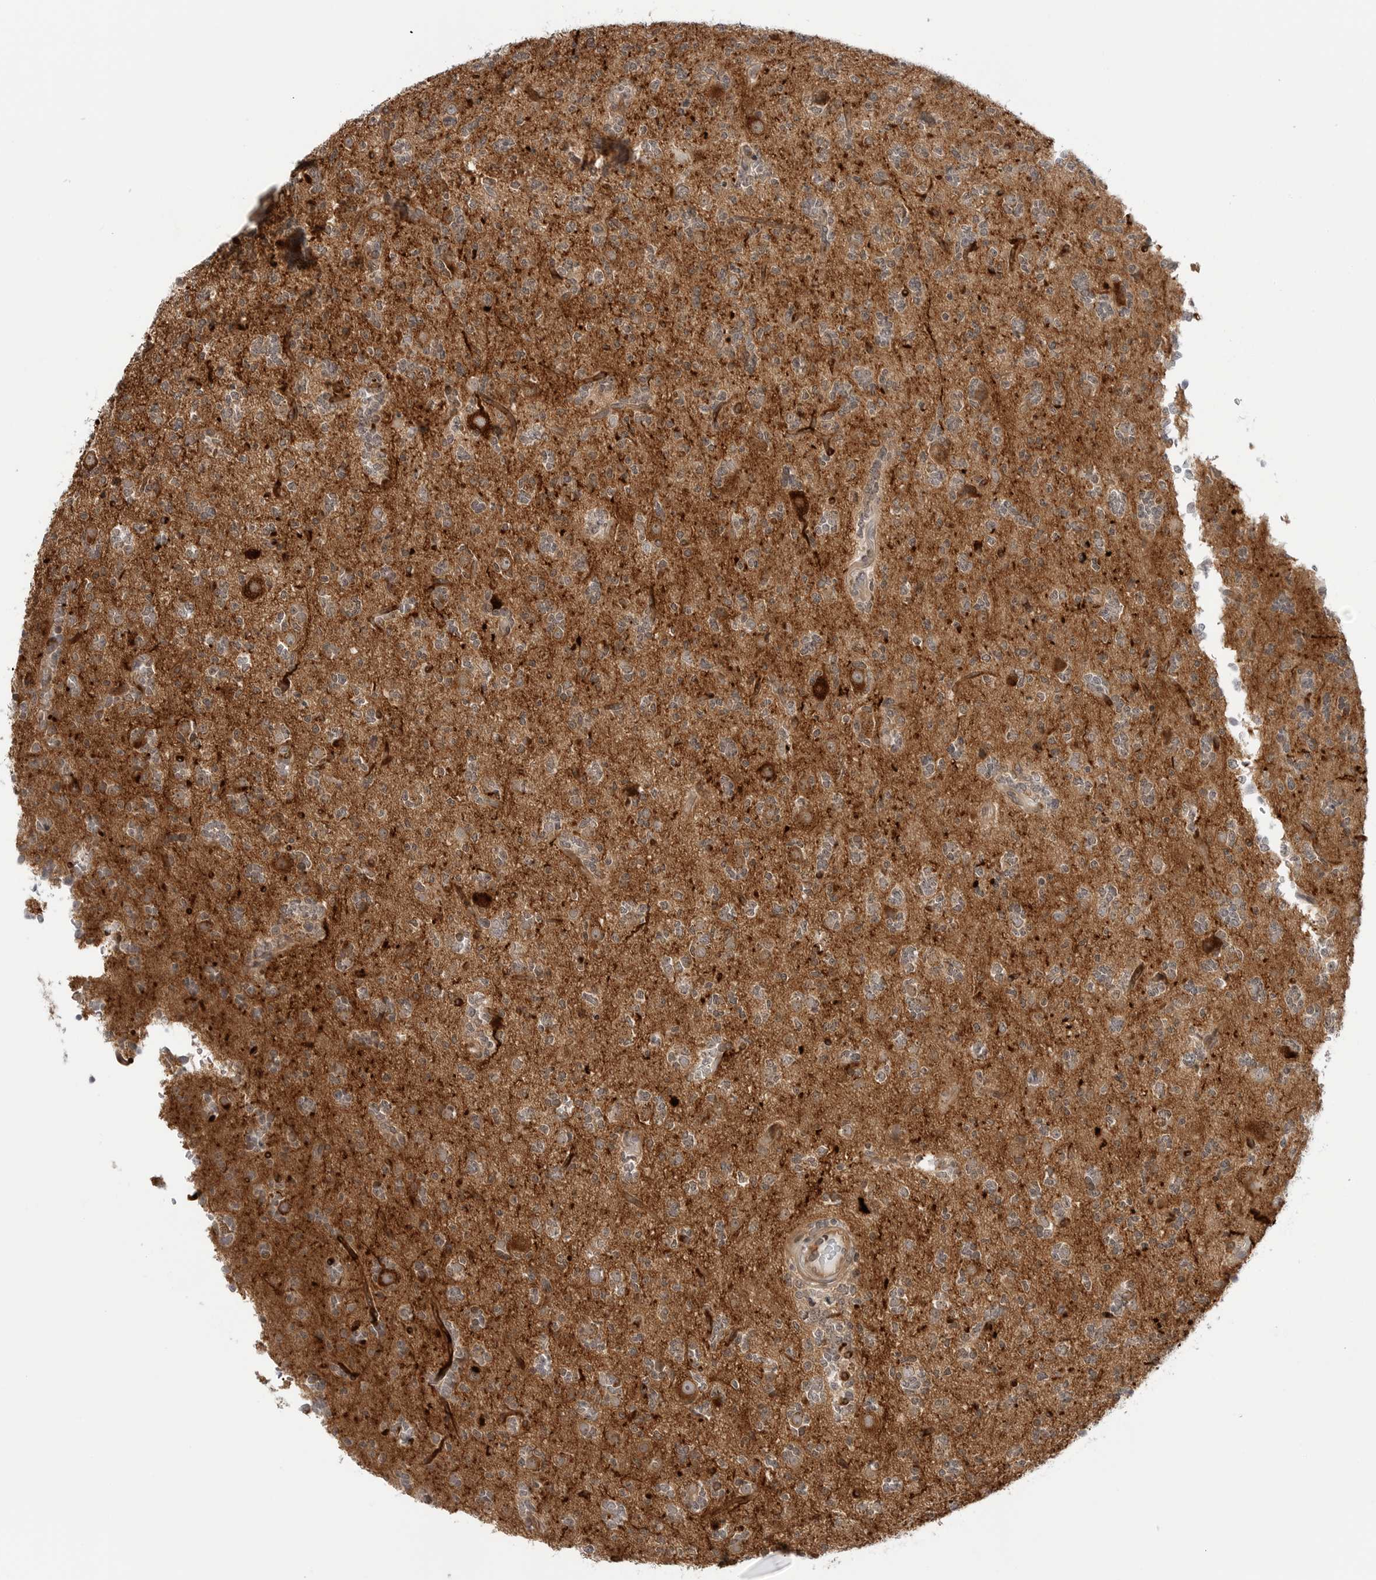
{"staining": {"intensity": "negative", "quantity": "none", "location": "none"}, "tissue": "glioma", "cell_type": "Tumor cells", "image_type": "cancer", "snomed": [{"axis": "morphology", "description": "Glioma, malignant, High grade"}, {"axis": "topography", "description": "Brain"}], "caption": "The IHC histopathology image has no significant expression in tumor cells of glioma tissue.", "gene": "STXBP3", "patient": {"sex": "female", "age": 62}}